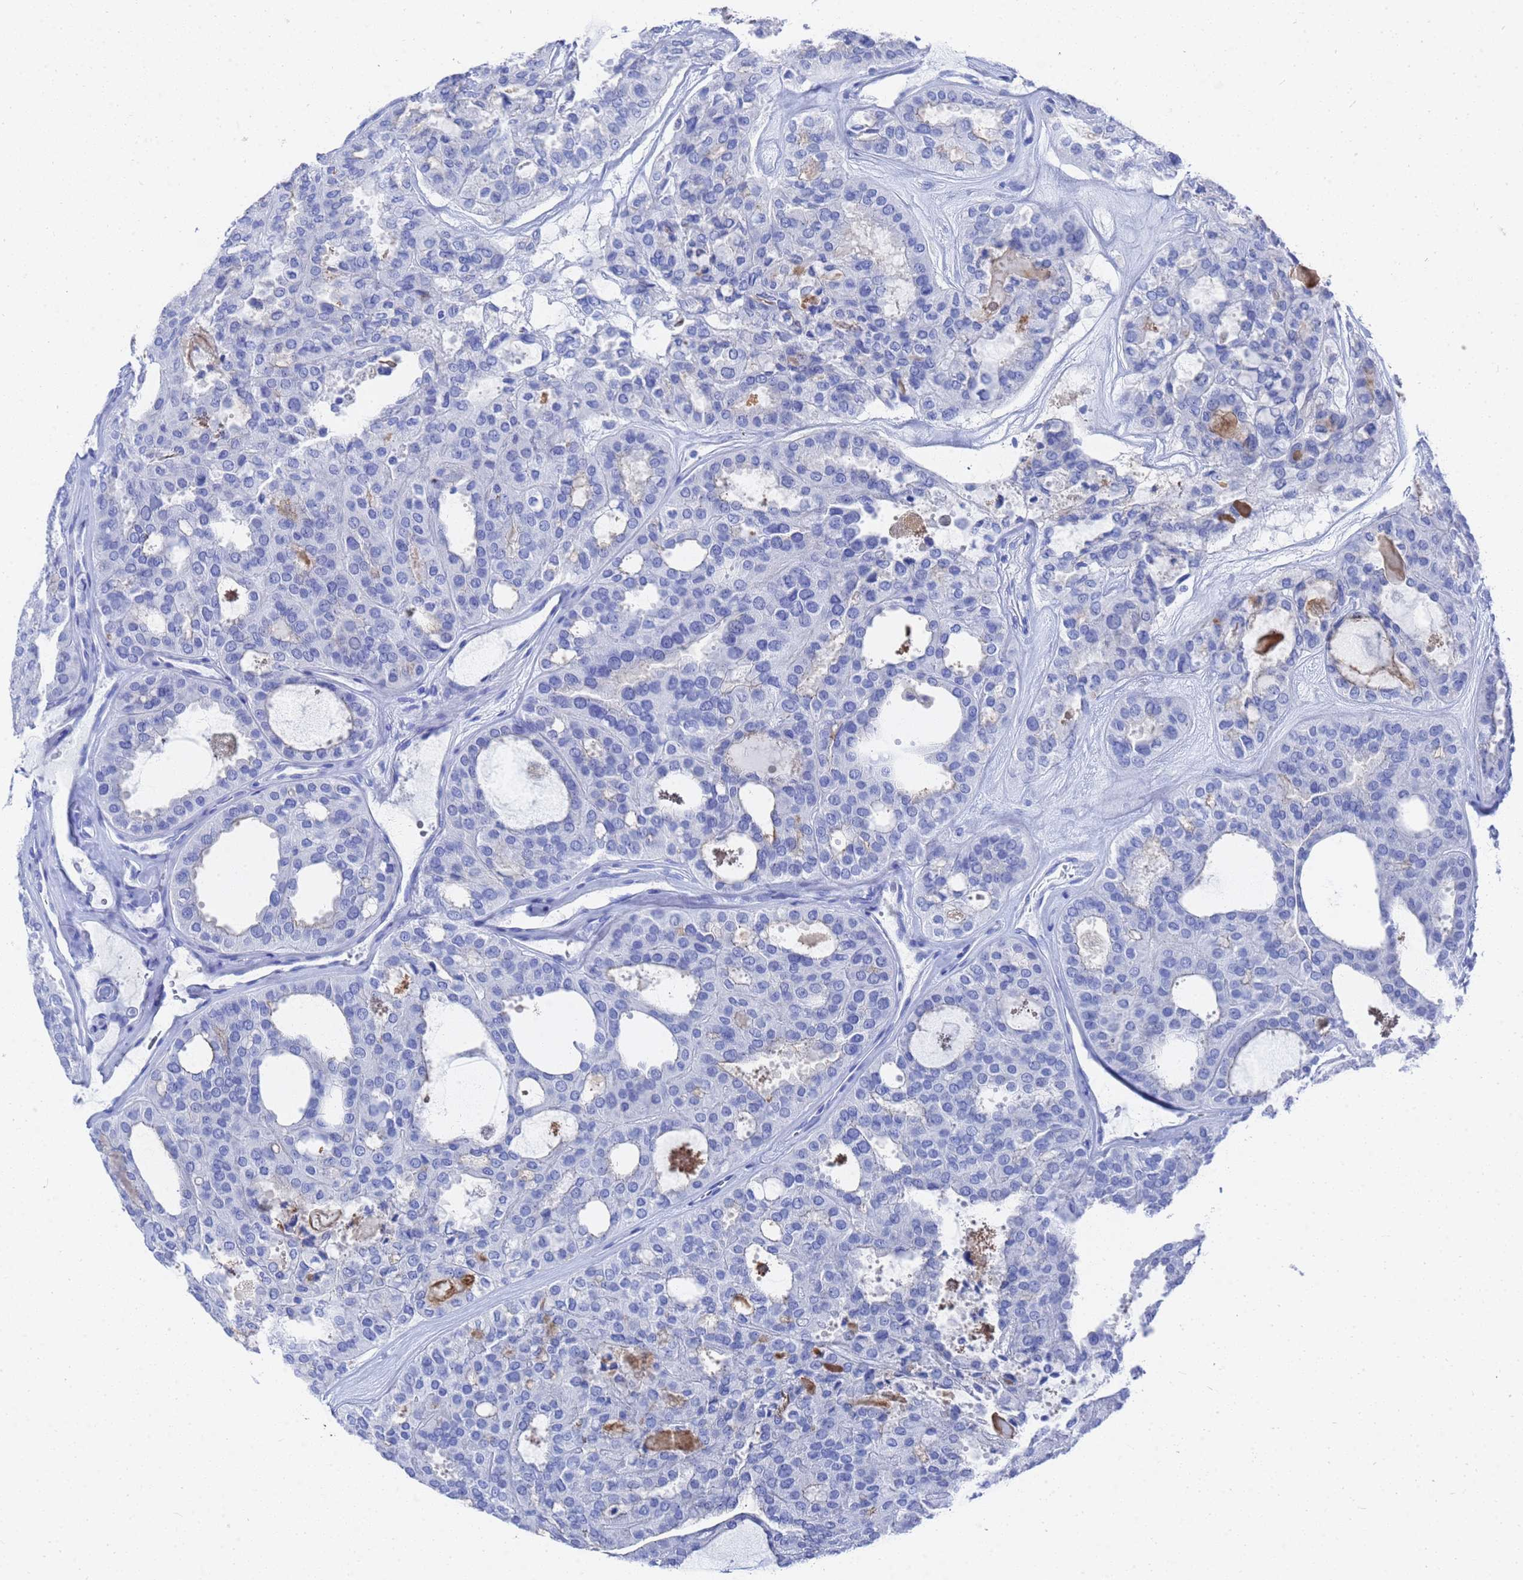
{"staining": {"intensity": "negative", "quantity": "none", "location": "none"}, "tissue": "thyroid cancer", "cell_type": "Tumor cells", "image_type": "cancer", "snomed": [{"axis": "morphology", "description": "Follicular adenoma carcinoma, NOS"}, {"axis": "topography", "description": "Thyroid gland"}], "caption": "The image shows no significant staining in tumor cells of thyroid cancer (follicular adenoma carcinoma).", "gene": "GGT1", "patient": {"sex": "male", "age": 75}}